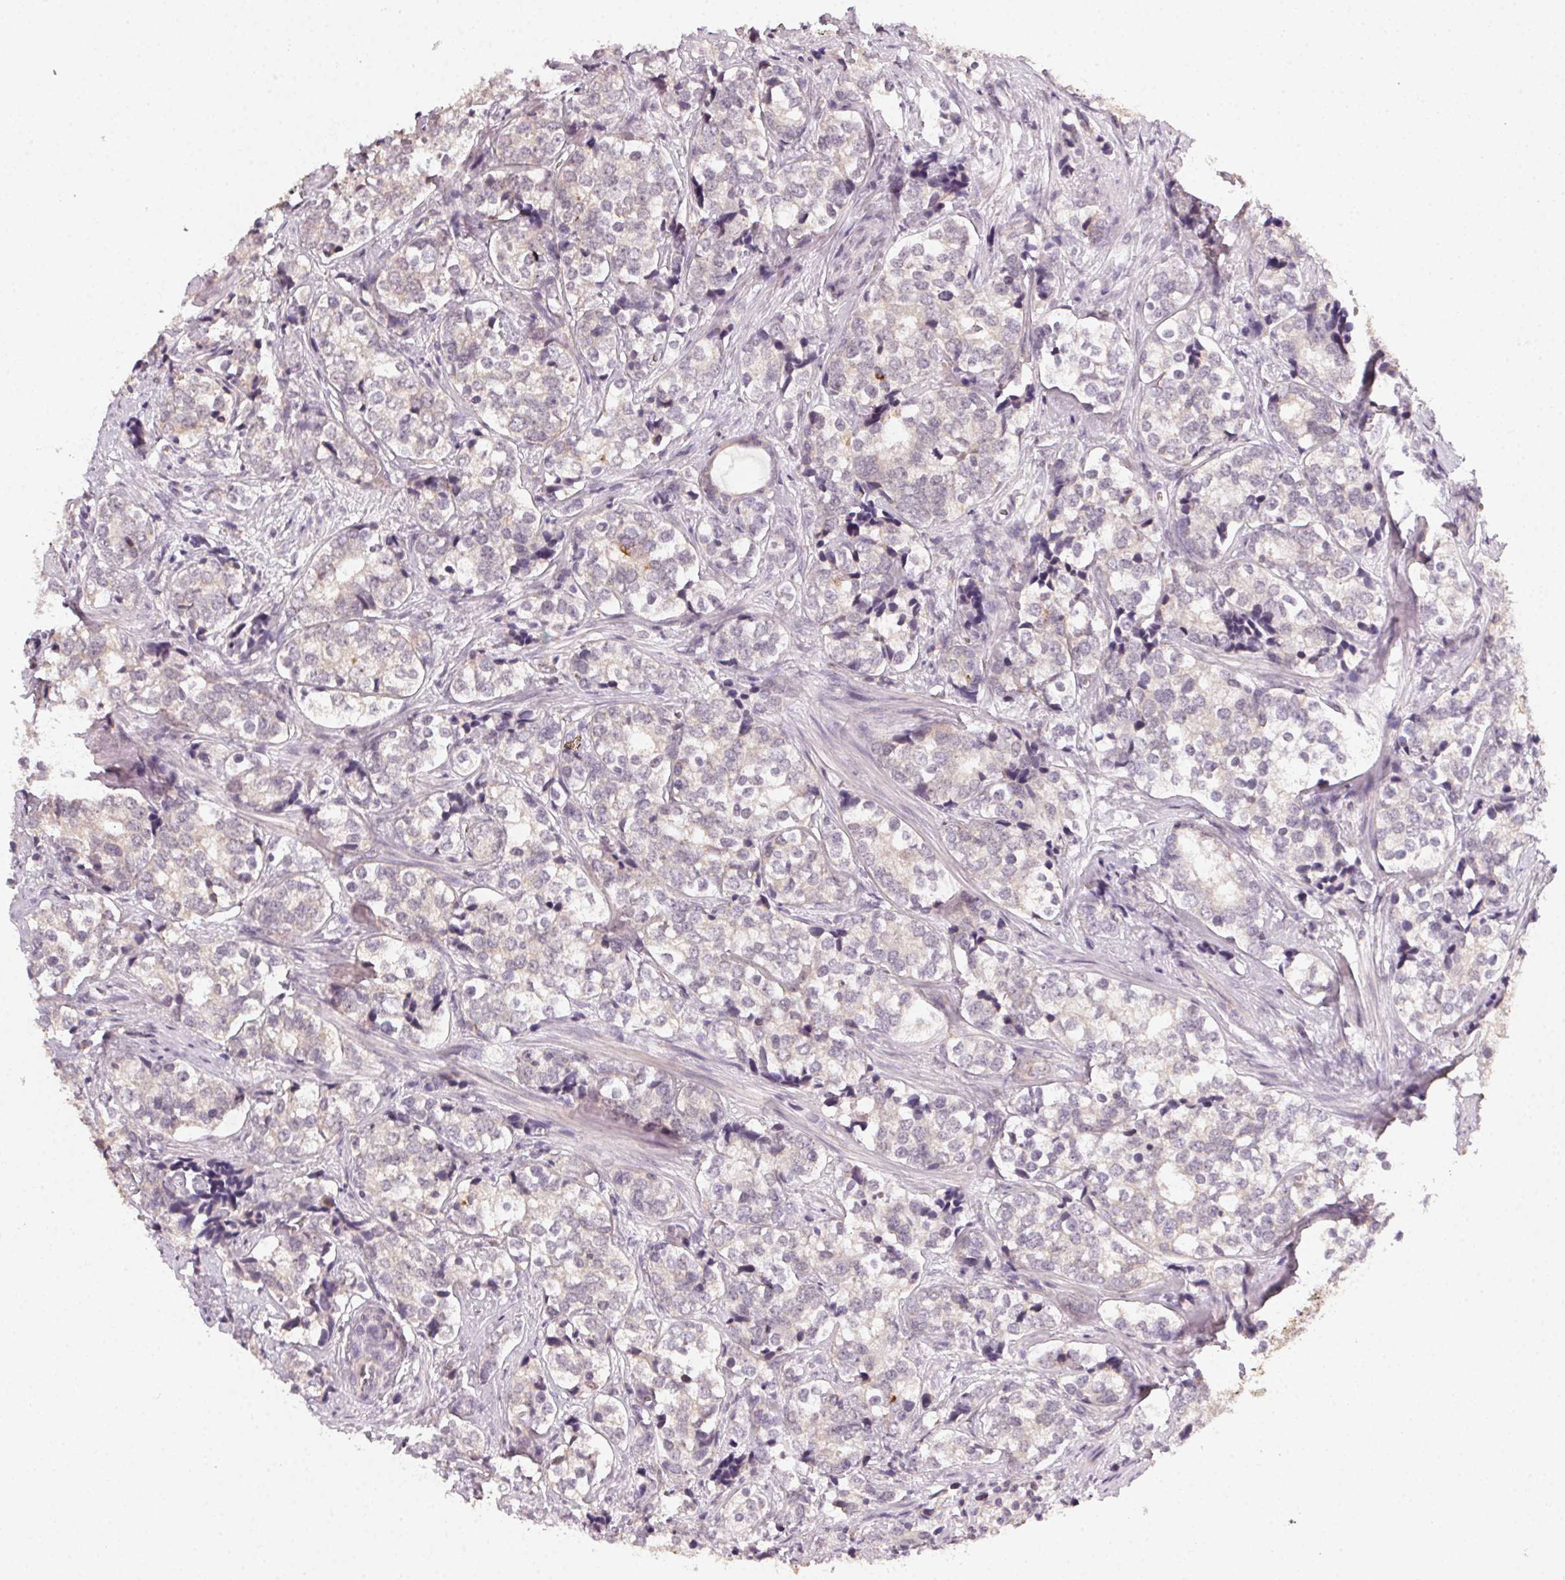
{"staining": {"intensity": "weak", "quantity": "25%-75%", "location": "cytoplasmic/membranous"}, "tissue": "prostate cancer", "cell_type": "Tumor cells", "image_type": "cancer", "snomed": [{"axis": "morphology", "description": "Adenocarcinoma, NOS"}, {"axis": "topography", "description": "Prostate and seminal vesicle, NOS"}], "caption": "Immunohistochemical staining of prostate adenocarcinoma shows low levels of weak cytoplasmic/membranous protein expression in approximately 25%-75% of tumor cells. (Brightfield microscopy of DAB IHC at high magnification).", "gene": "NCOA4", "patient": {"sex": "male", "age": 63}}